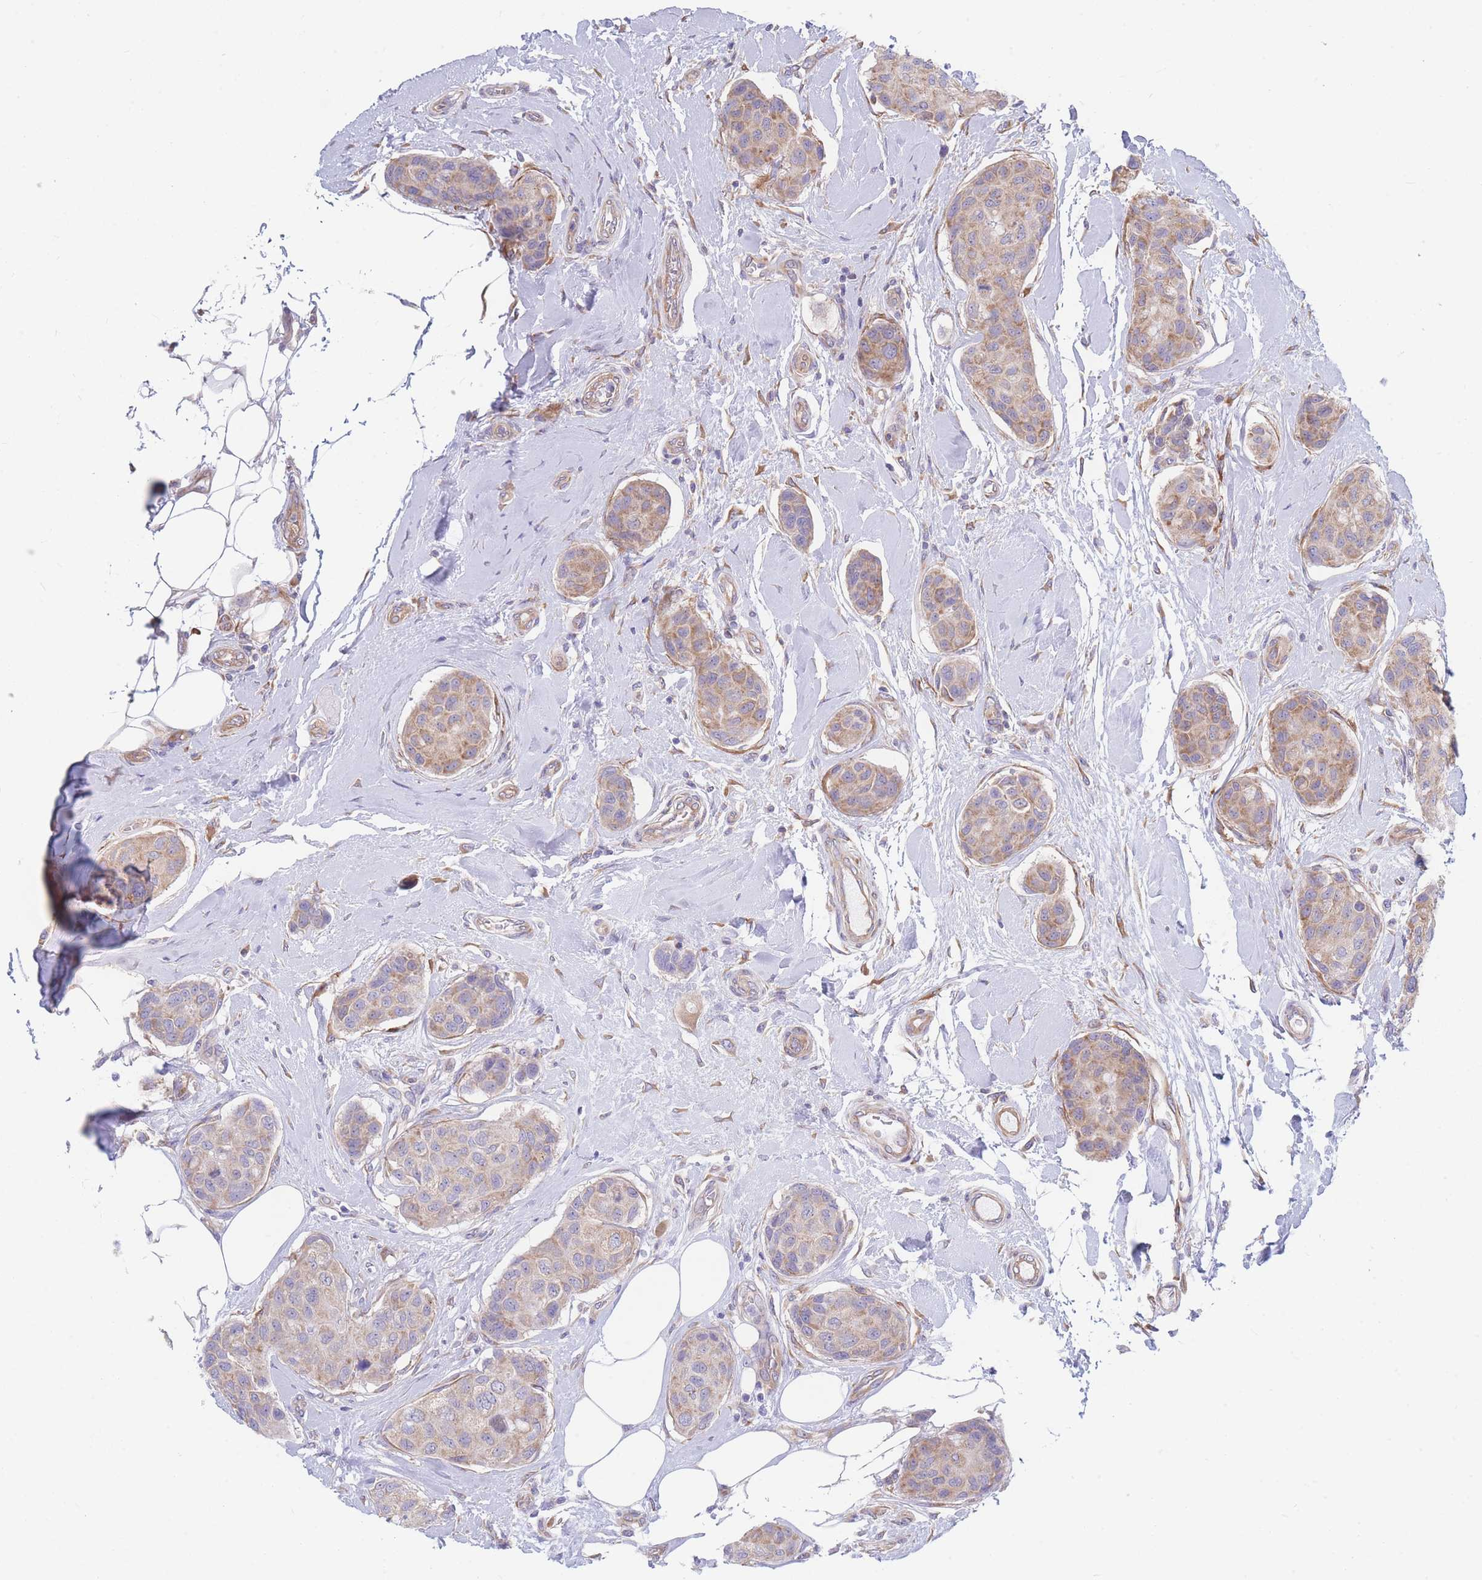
{"staining": {"intensity": "moderate", "quantity": "25%-75%", "location": "cytoplasmic/membranous"}, "tissue": "breast cancer", "cell_type": "Tumor cells", "image_type": "cancer", "snomed": [{"axis": "morphology", "description": "Duct carcinoma"}, {"axis": "topography", "description": "Breast"}, {"axis": "topography", "description": "Lymph node"}], "caption": "There is medium levels of moderate cytoplasmic/membranous staining in tumor cells of breast cancer (invasive ductal carcinoma), as demonstrated by immunohistochemical staining (brown color).", "gene": "RPL8", "patient": {"sex": "female", "age": 80}}